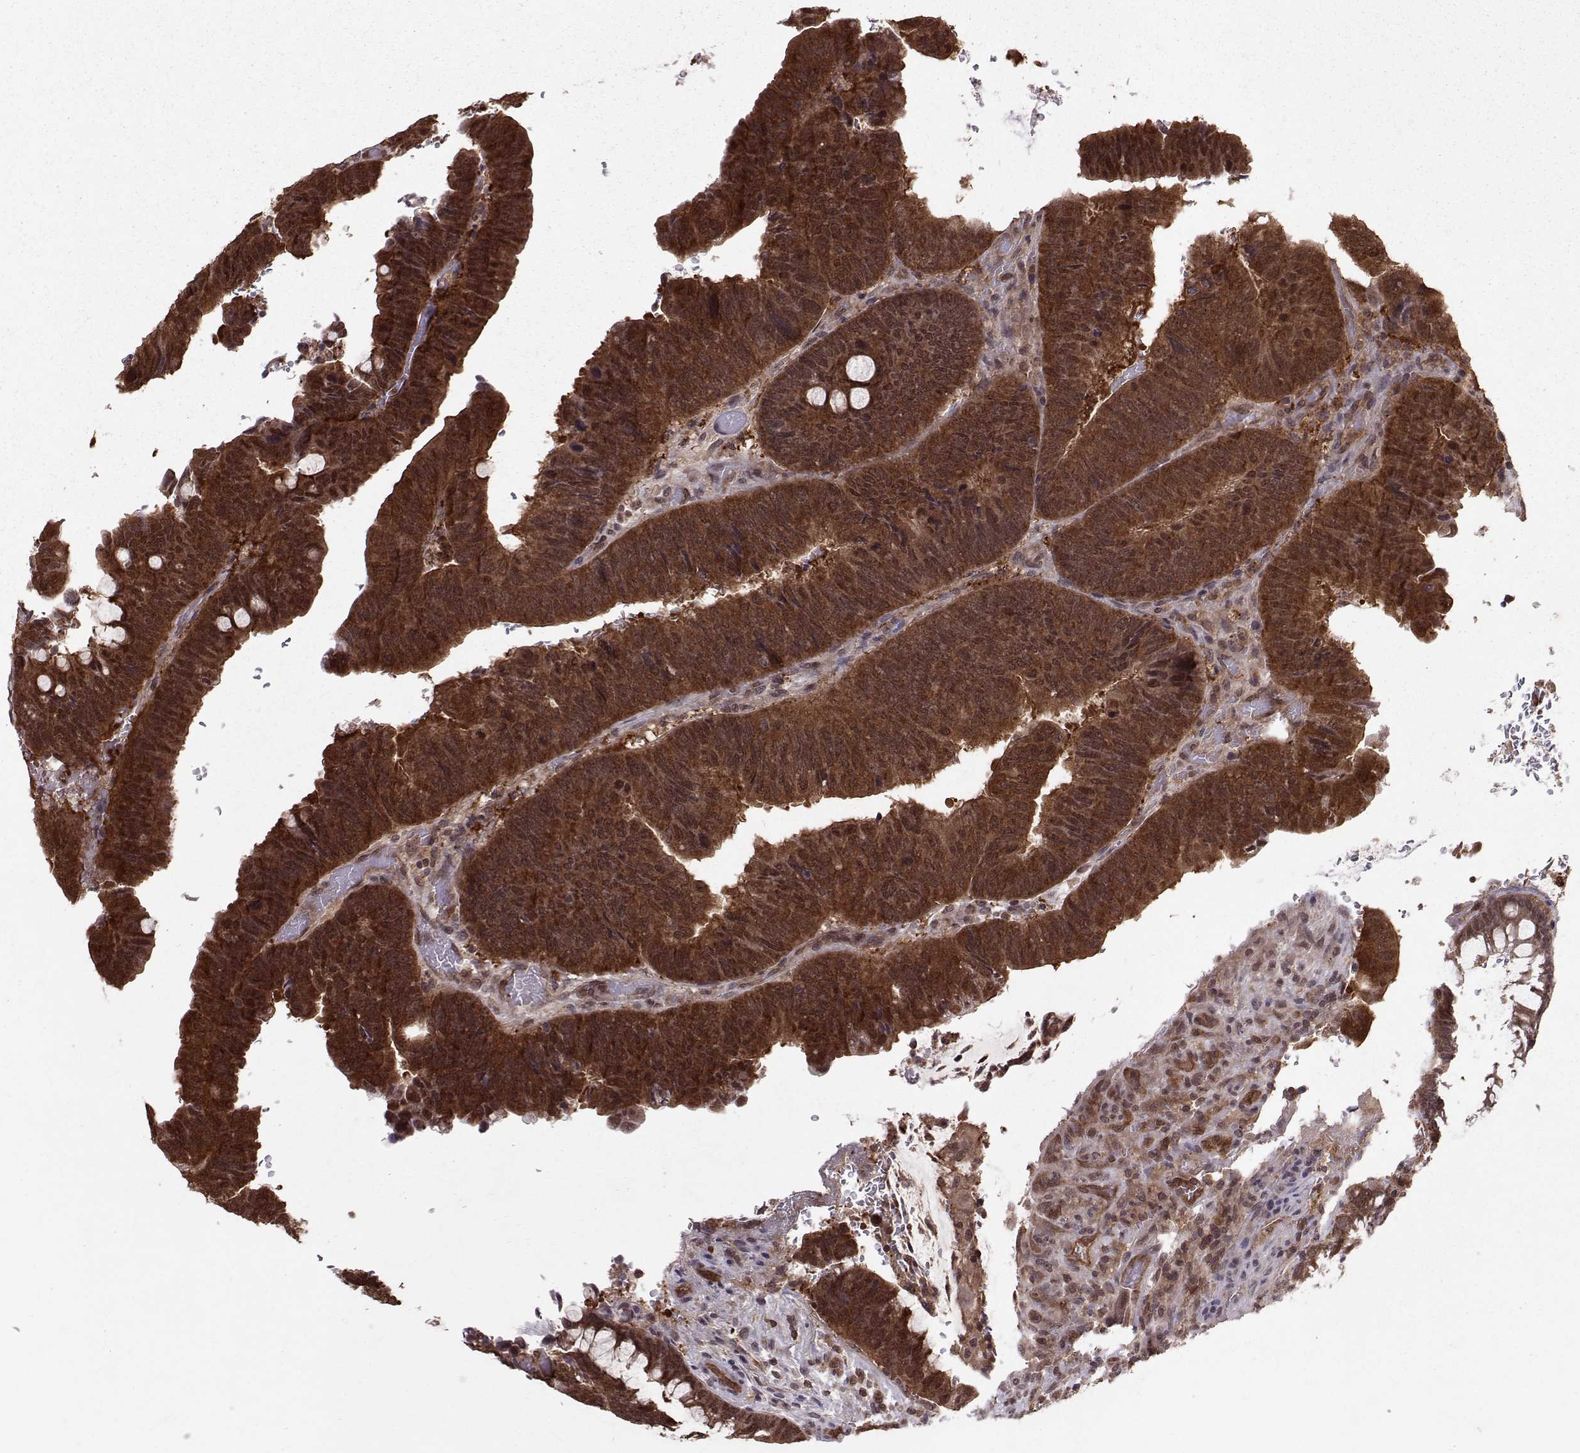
{"staining": {"intensity": "strong", "quantity": ">75%", "location": "cytoplasmic/membranous"}, "tissue": "colorectal cancer", "cell_type": "Tumor cells", "image_type": "cancer", "snomed": [{"axis": "morphology", "description": "Normal tissue, NOS"}, {"axis": "morphology", "description": "Adenocarcinoma, NOS"}, {"axis": "topography", "description": "Rectum"}], "caption": "This image displays immunohistochemistry (IHC) staining of colorectal cancer (adenocarcinoma), with high strong cytoplasmic/membranous expression in about >75% of tumor cells.", "gene": "PPP2R2A", "patient": {"sex": "male", "age": 92}}